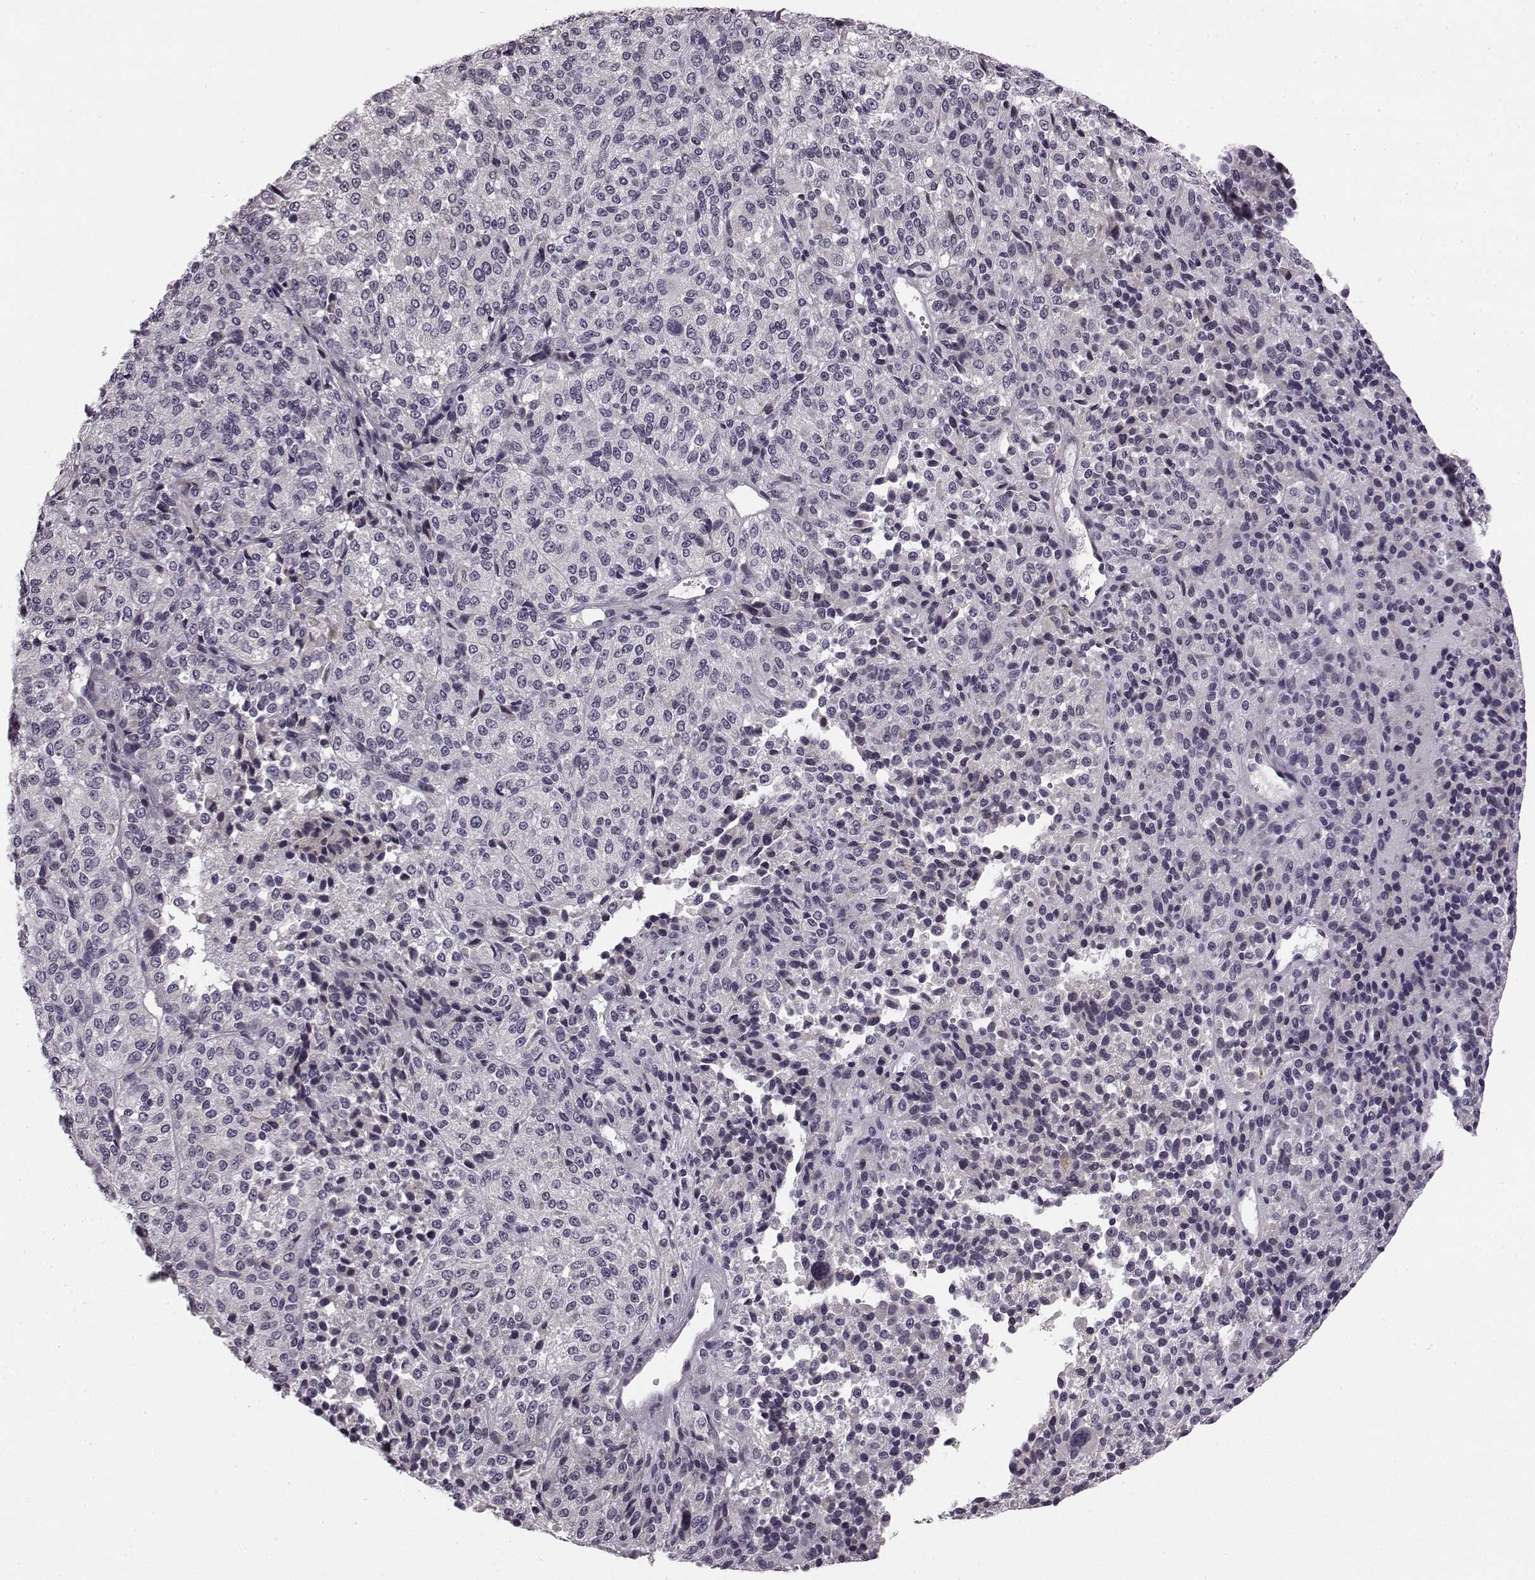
{"staining": {"intensity": "negative", "quantity": "none", "location": "none"}, "tissue": "melanoma", "cell_type": "Tumor cells", "image_type": "cancer", "snomed": [{"axis": "morphology", "description": "Malignant melanoma, Metastatic site"}, {"axis": "topography", "description": "Brain"}], "caption": "This is an immunohistochemistry (IHC) image of human melanoma. There is no expression in tumor cells.", "gene": "FAM234B", "patient": {"sex": "female", "age": 56}}